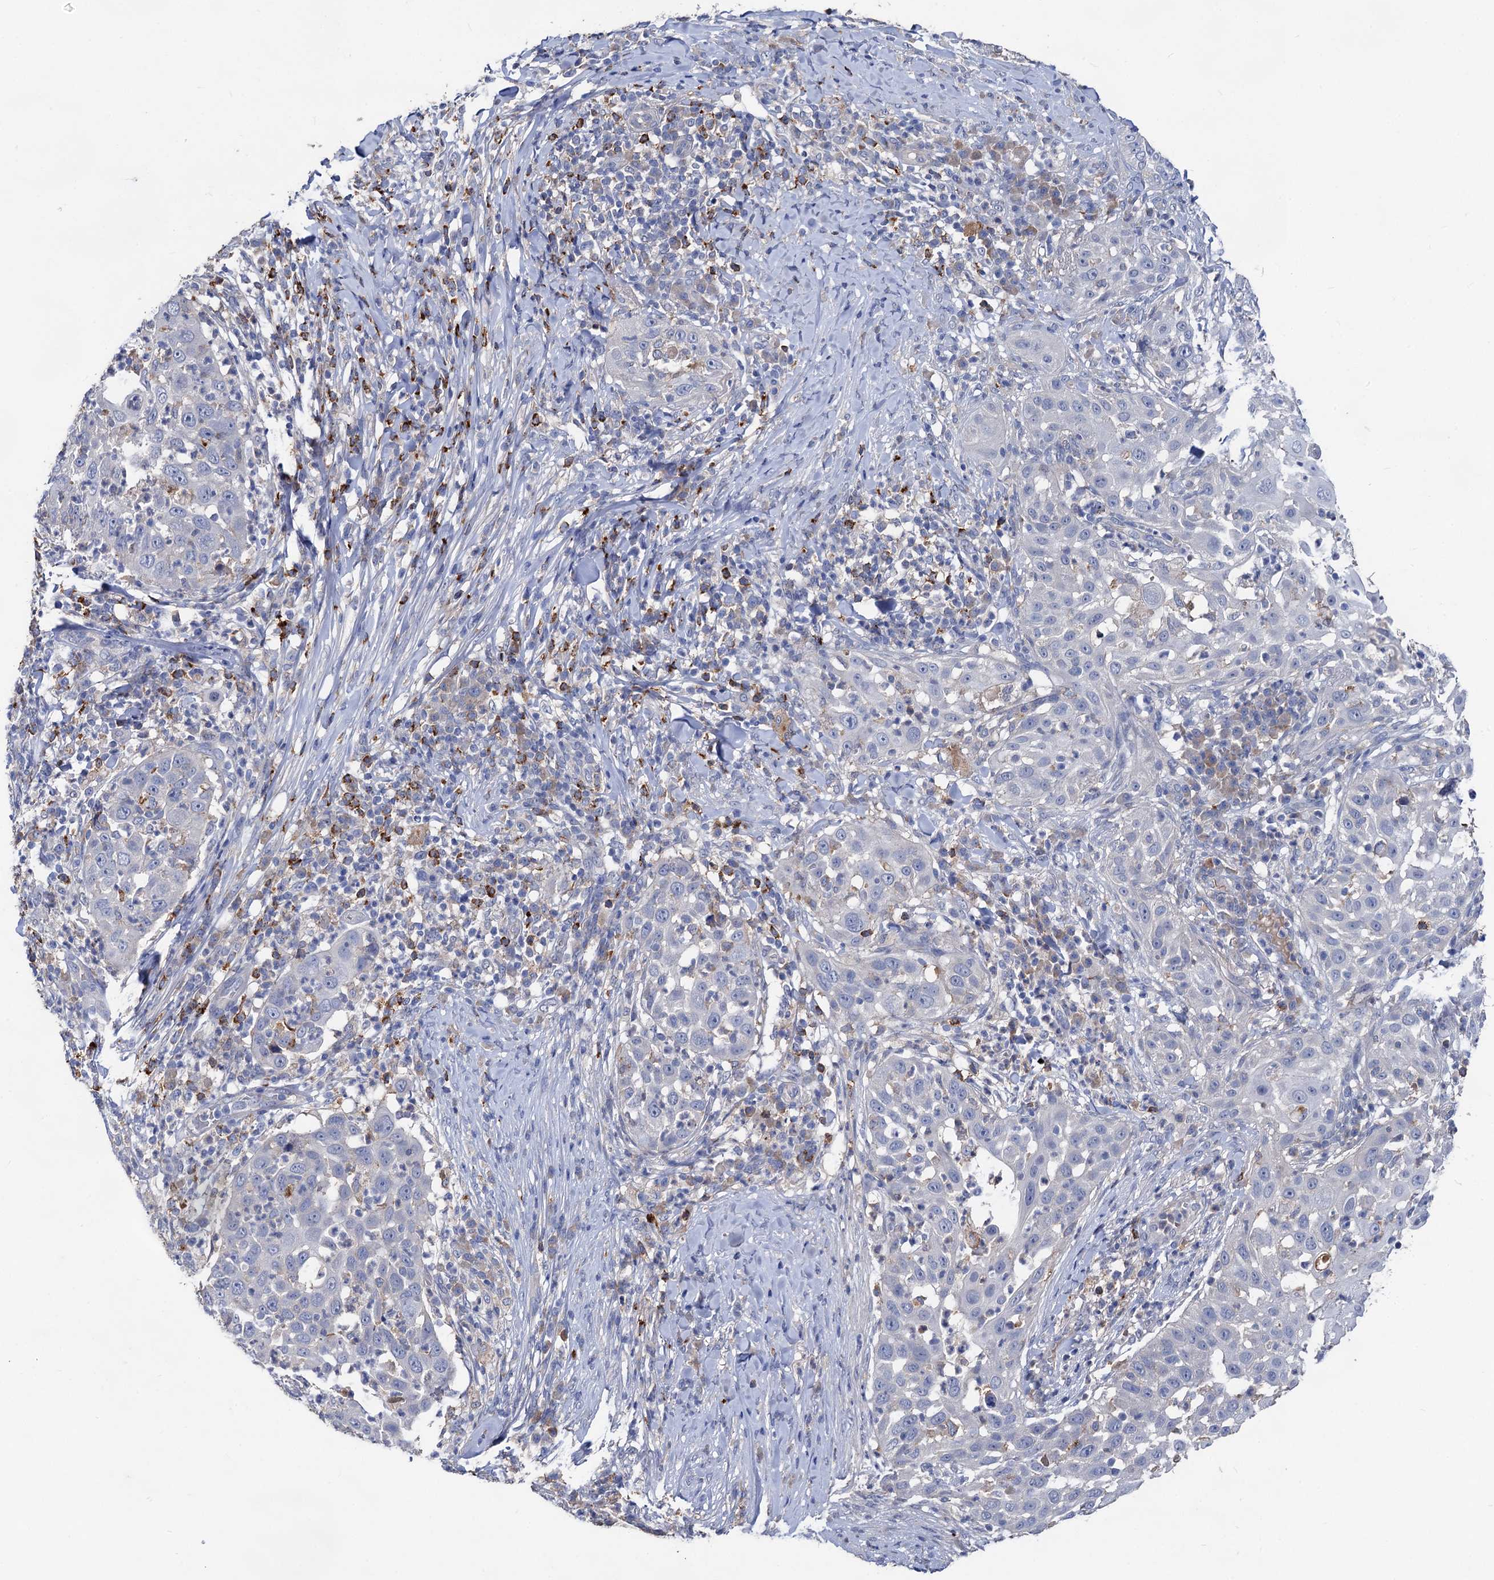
{"staining": {"intensity": "negative", "quantity": "none", "location": "none"}, "tissue": "skin cancer", "cell_type": "Tumor cells", "image_type": "cancer", "snomed": [{"axis": "morphology", "description": "Squamous cell carcinoma, NOS"}, {"axis": "topography", "description": "Skin"}], "caption": "Immunohistochemical staining of squamous cell carcinoma (skin) exhibits no significant staining in tumor cells.", "gene": "HVCN1", "patient": {"sex": "female", "age": 44}}